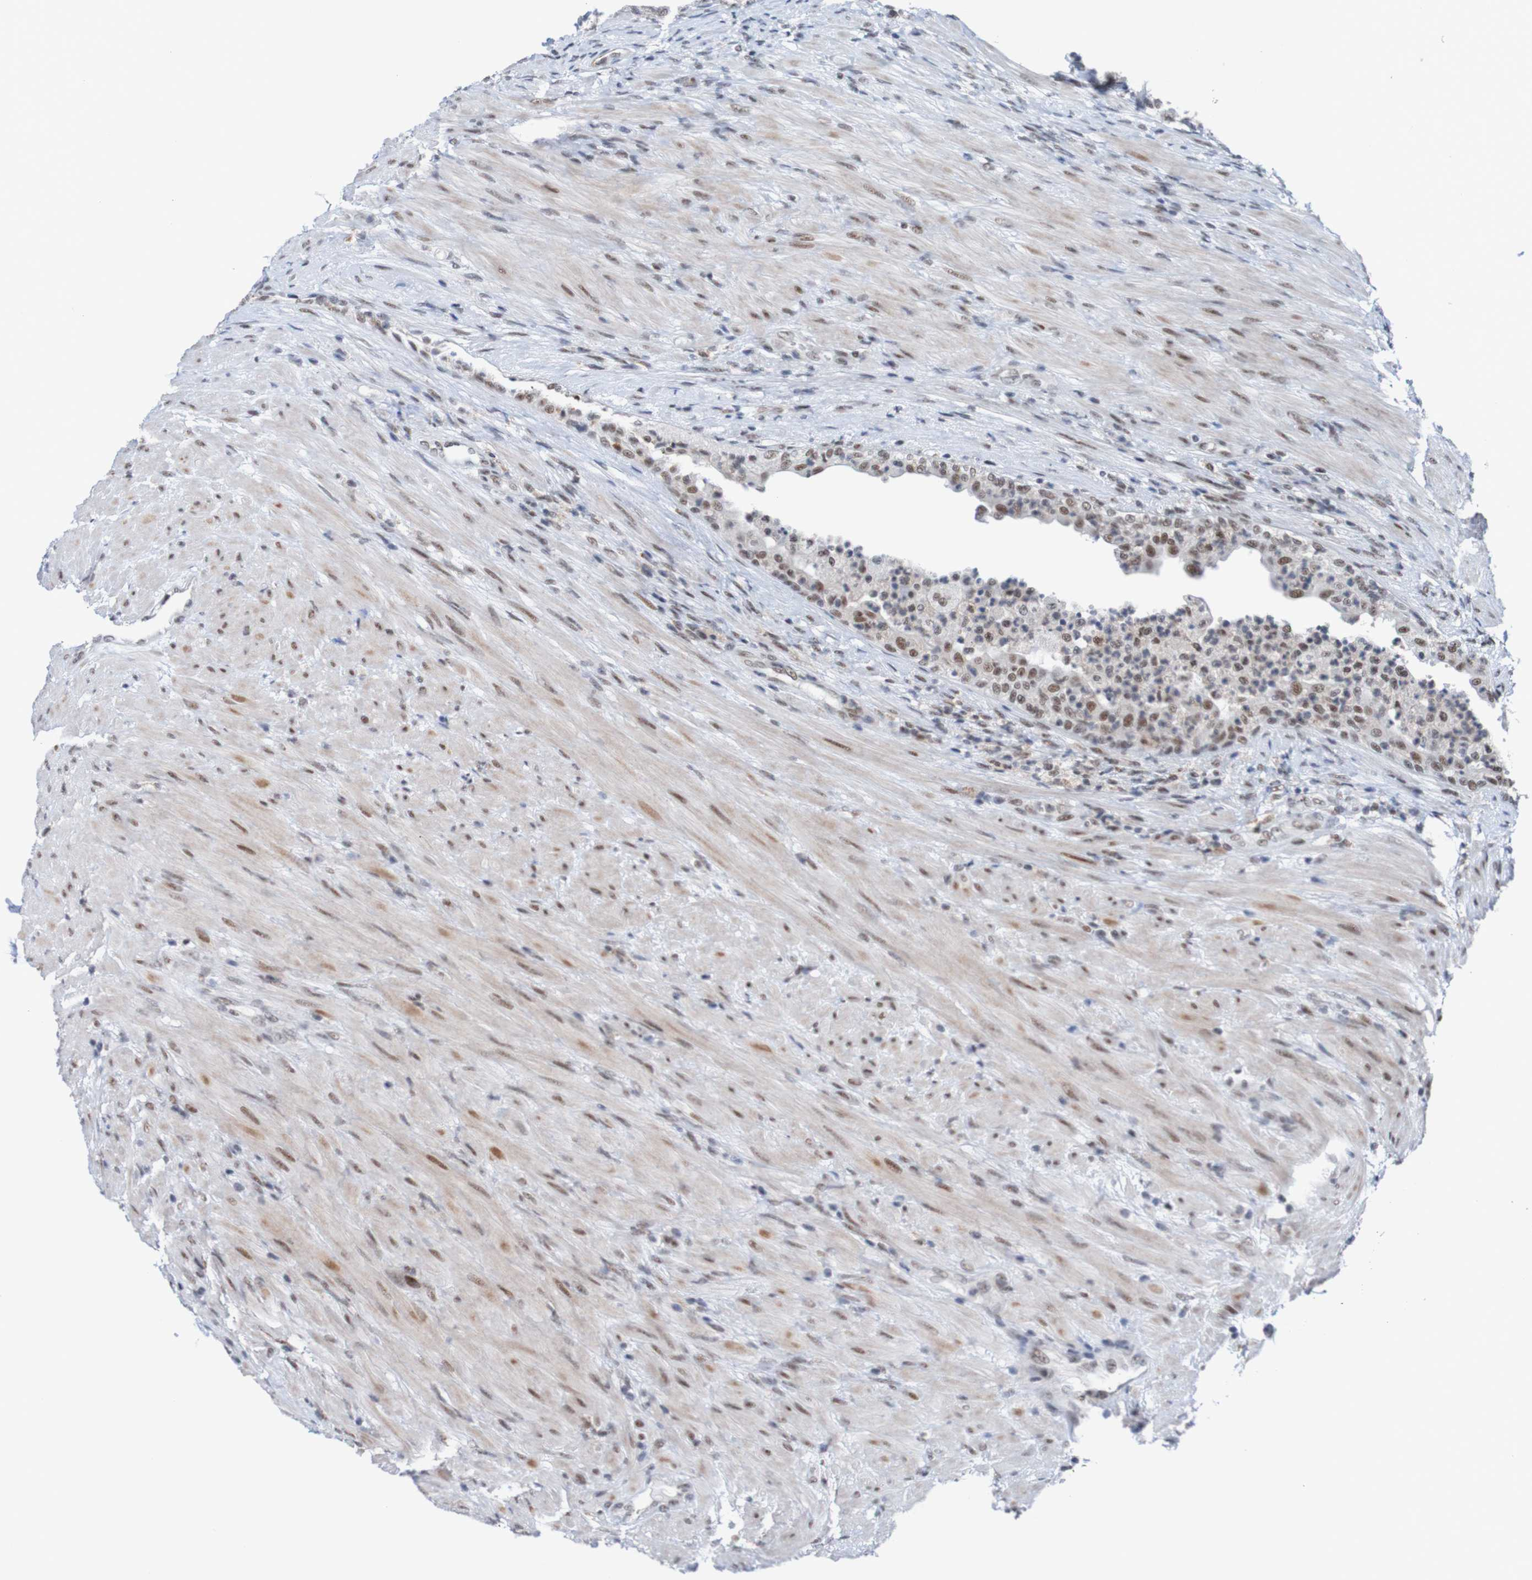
{"staining": {"intensity": "moderate", "quantity": "25%-75%", "location": "nuclear"}, "tissue": "prostate", "cell_type": "Glandular cells", "image_type": "normal", "snomed": [{"axis": "morphology", "description": "Normal tissue, NOS"}, {"axis": "topography", "description": "Prostate"}], "caption": "This image demonstrates IHC staining of unremarkable human prostate, with medium moderate nuclear expression in about 25%-75% of glandular cells.", "gene": "CDC5L", "patient": {"sex": "male", "age": 76}}